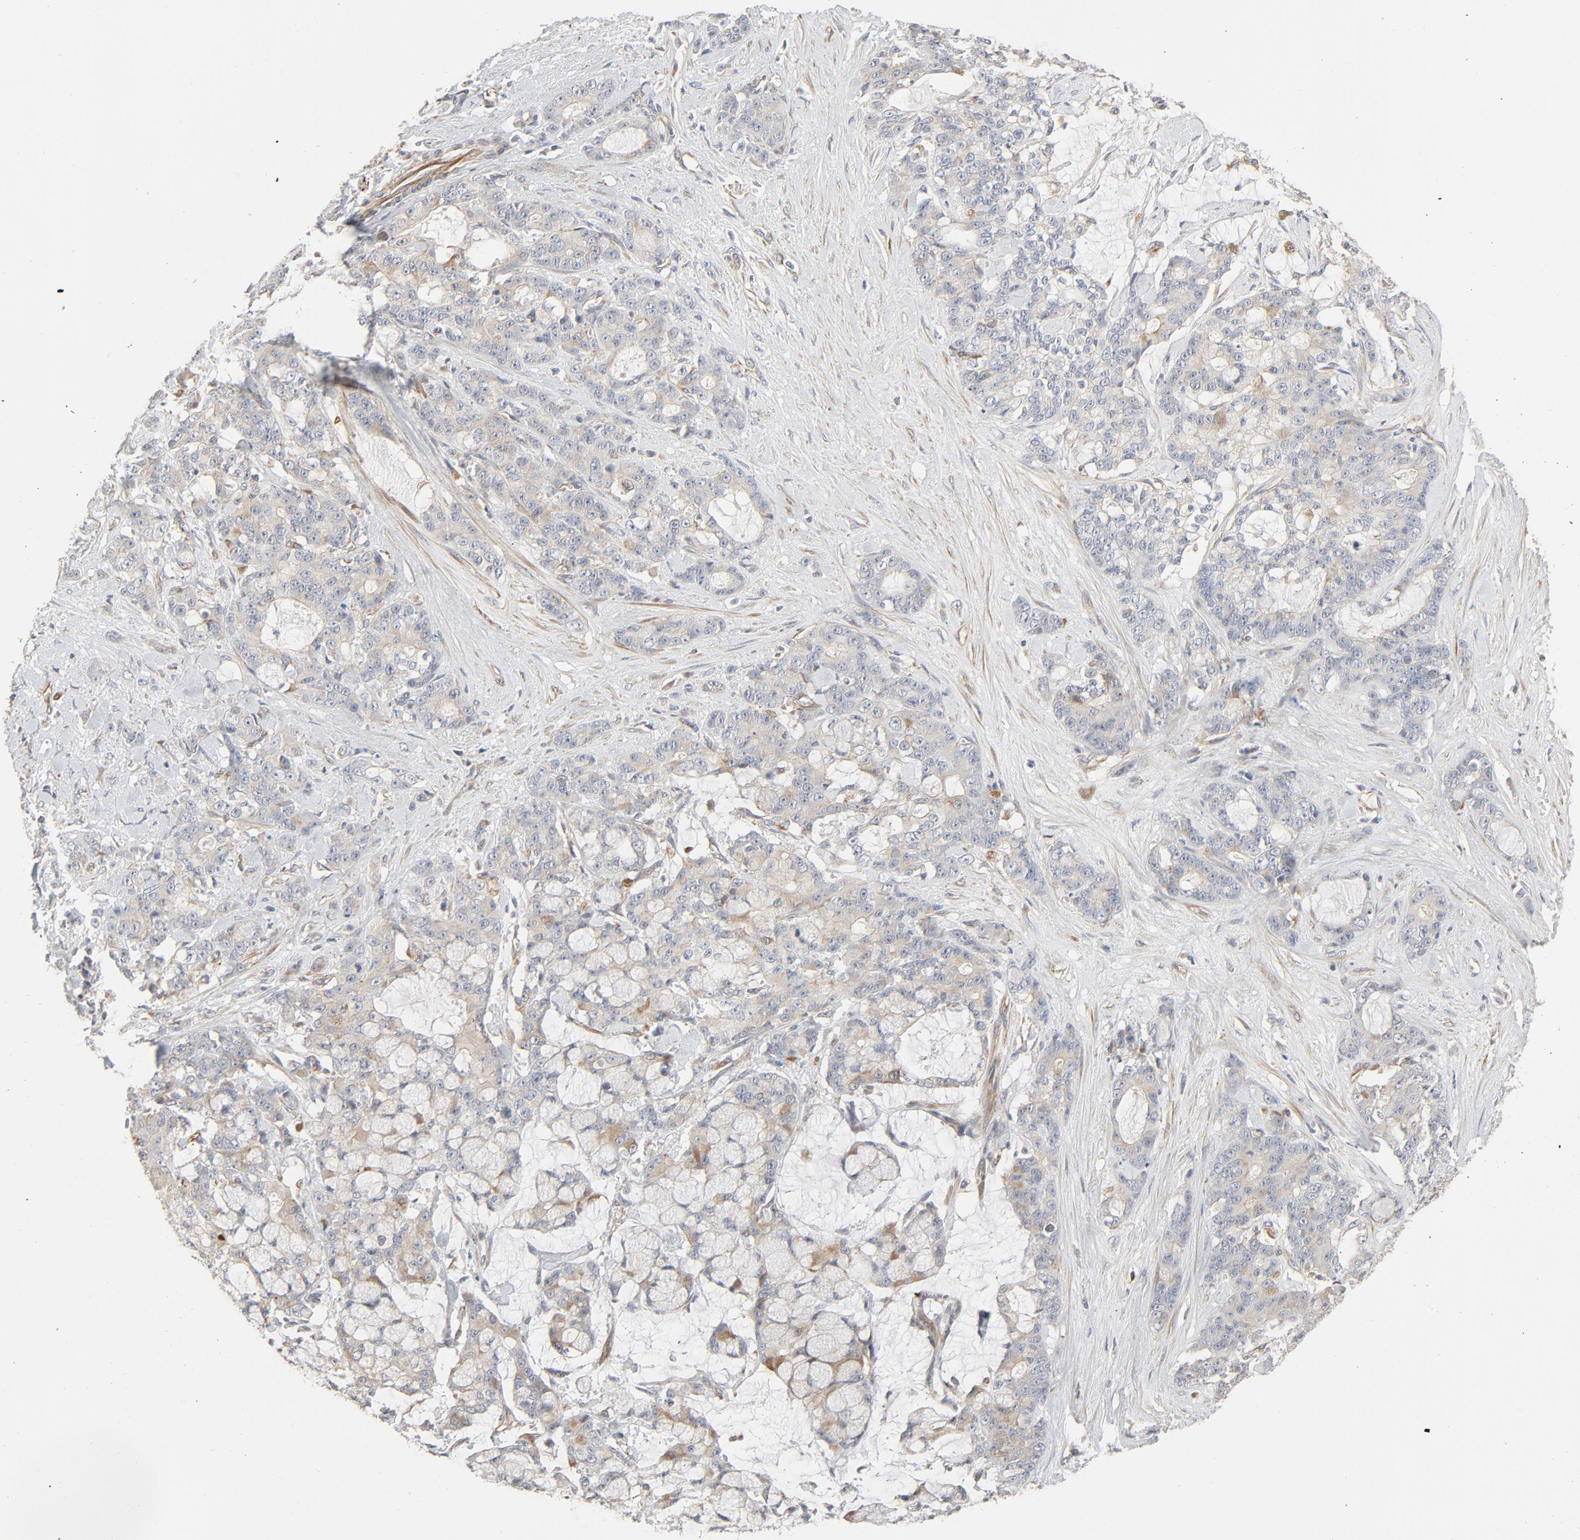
{"staining": {"intensity": "moderate", "quantity": "25%-75%", "location": "cytoplasmic/membranous"}, "tissue": "pancreatic cancer", "cell_type": "Tumor cells", "image_type": "cancer", "snomed": [{"axis": "morphology", "description": "Adenocarcinoma, NOS"}, {"axis": "topography", "description": "Pancreas"}], "caption": "A micrograph of human pancreatic cancer (adenocarcinoma) stained for a protein demonstrates moderate cytoplasmic/membranous brown staining in tumor cells.", "gene": "TRIOBP", "patient": {"sex": "female", "age": 73}}